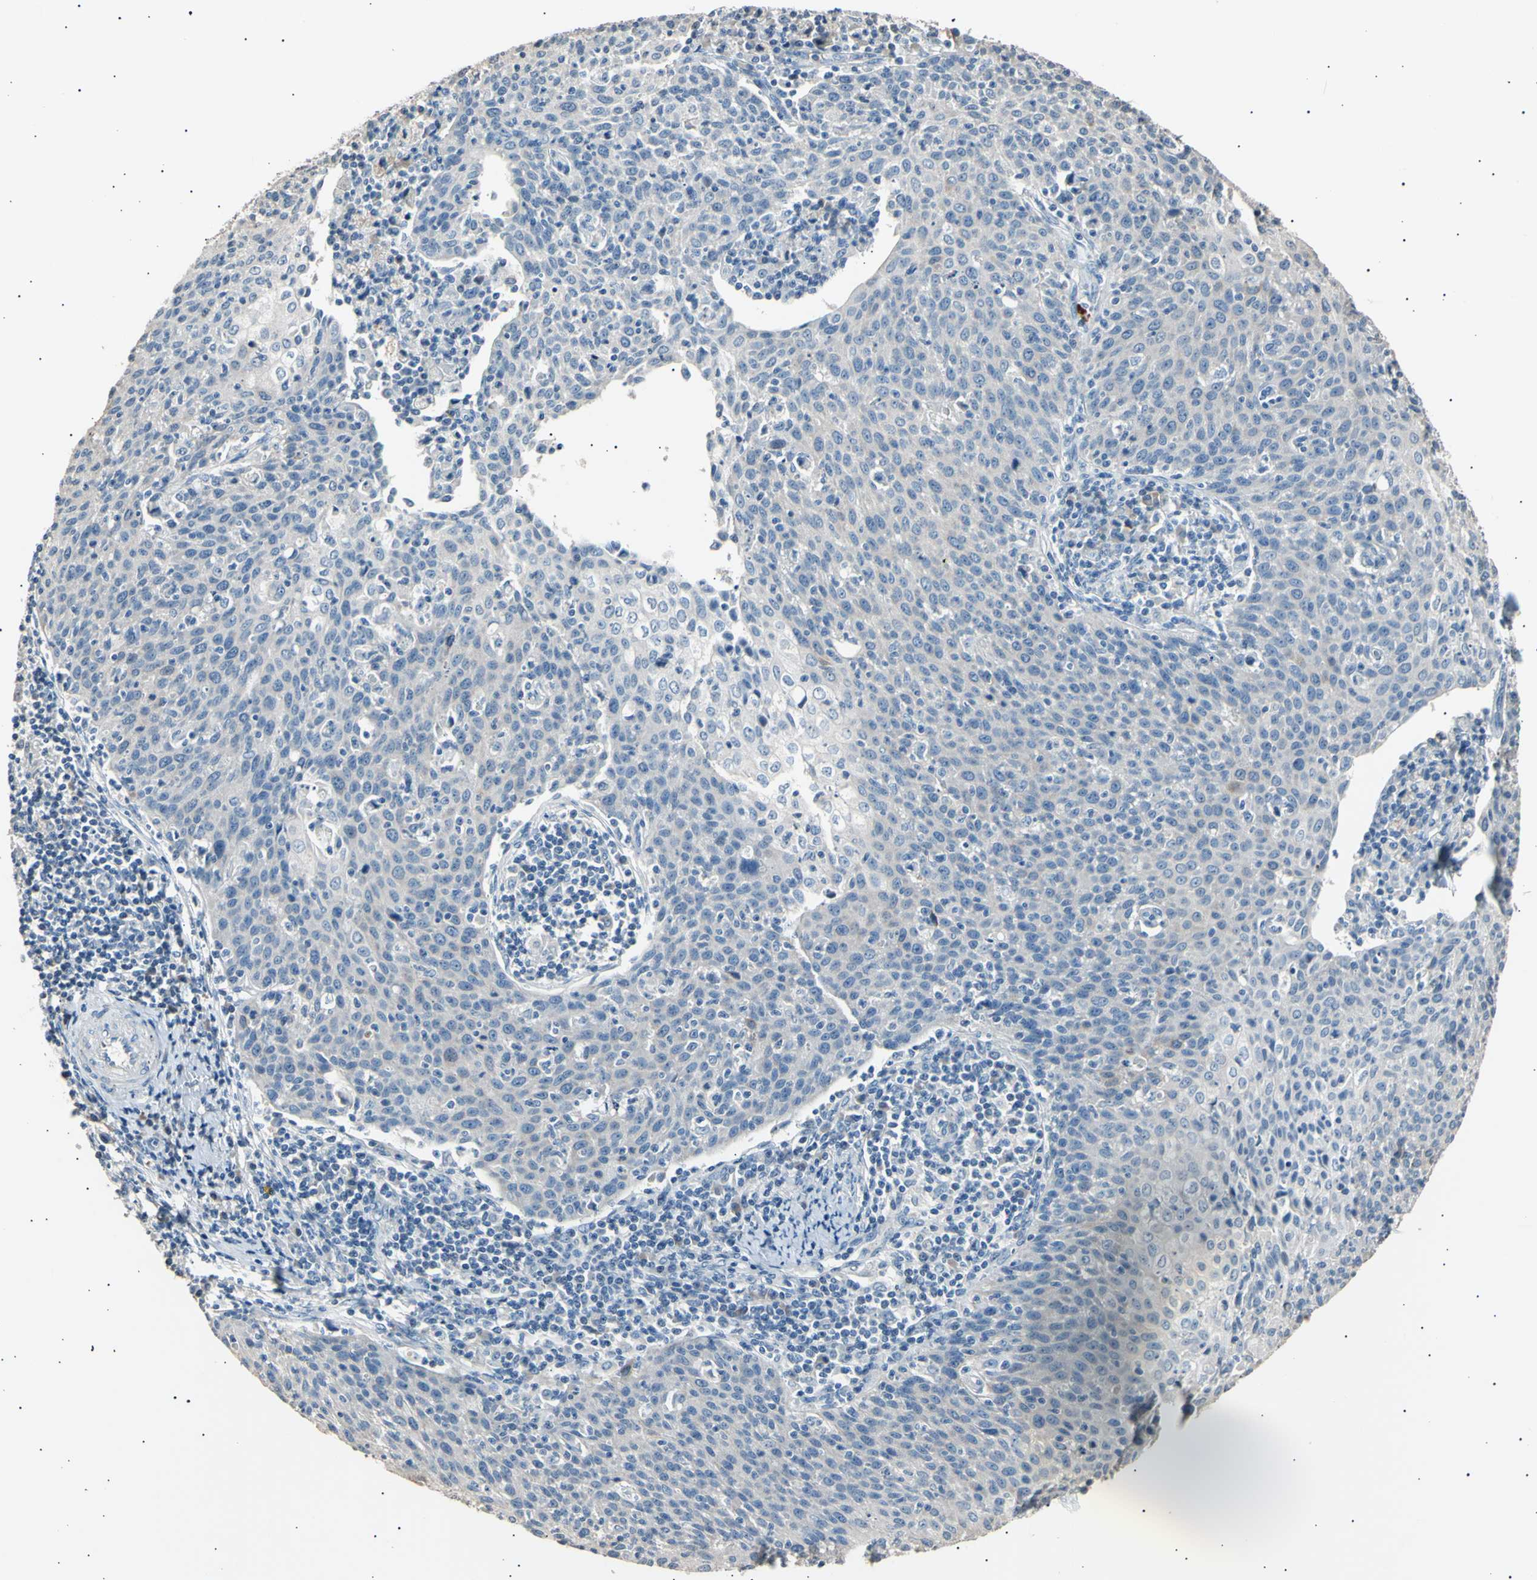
{"staining": {"intensity": "negative", "quantity": "none", "location": "none"}, "tissue": "cervical cancer", "cell_type": "Tumor cells", "image_type": "cancer", "snomed": [{"axis": "morphology", "description": "Squamous cell carcinoma, NOS"}, {"axis": "topography", "description": "Cervix"}], "caption": "Histopathology image shows no significant protein staining in tumor cells of squamous cell carcinoma (cervical). (DAB IHC with hematoxylin counter stain).", "gene": "LDLR", "patient": {"sex": "female", "age": 38}}